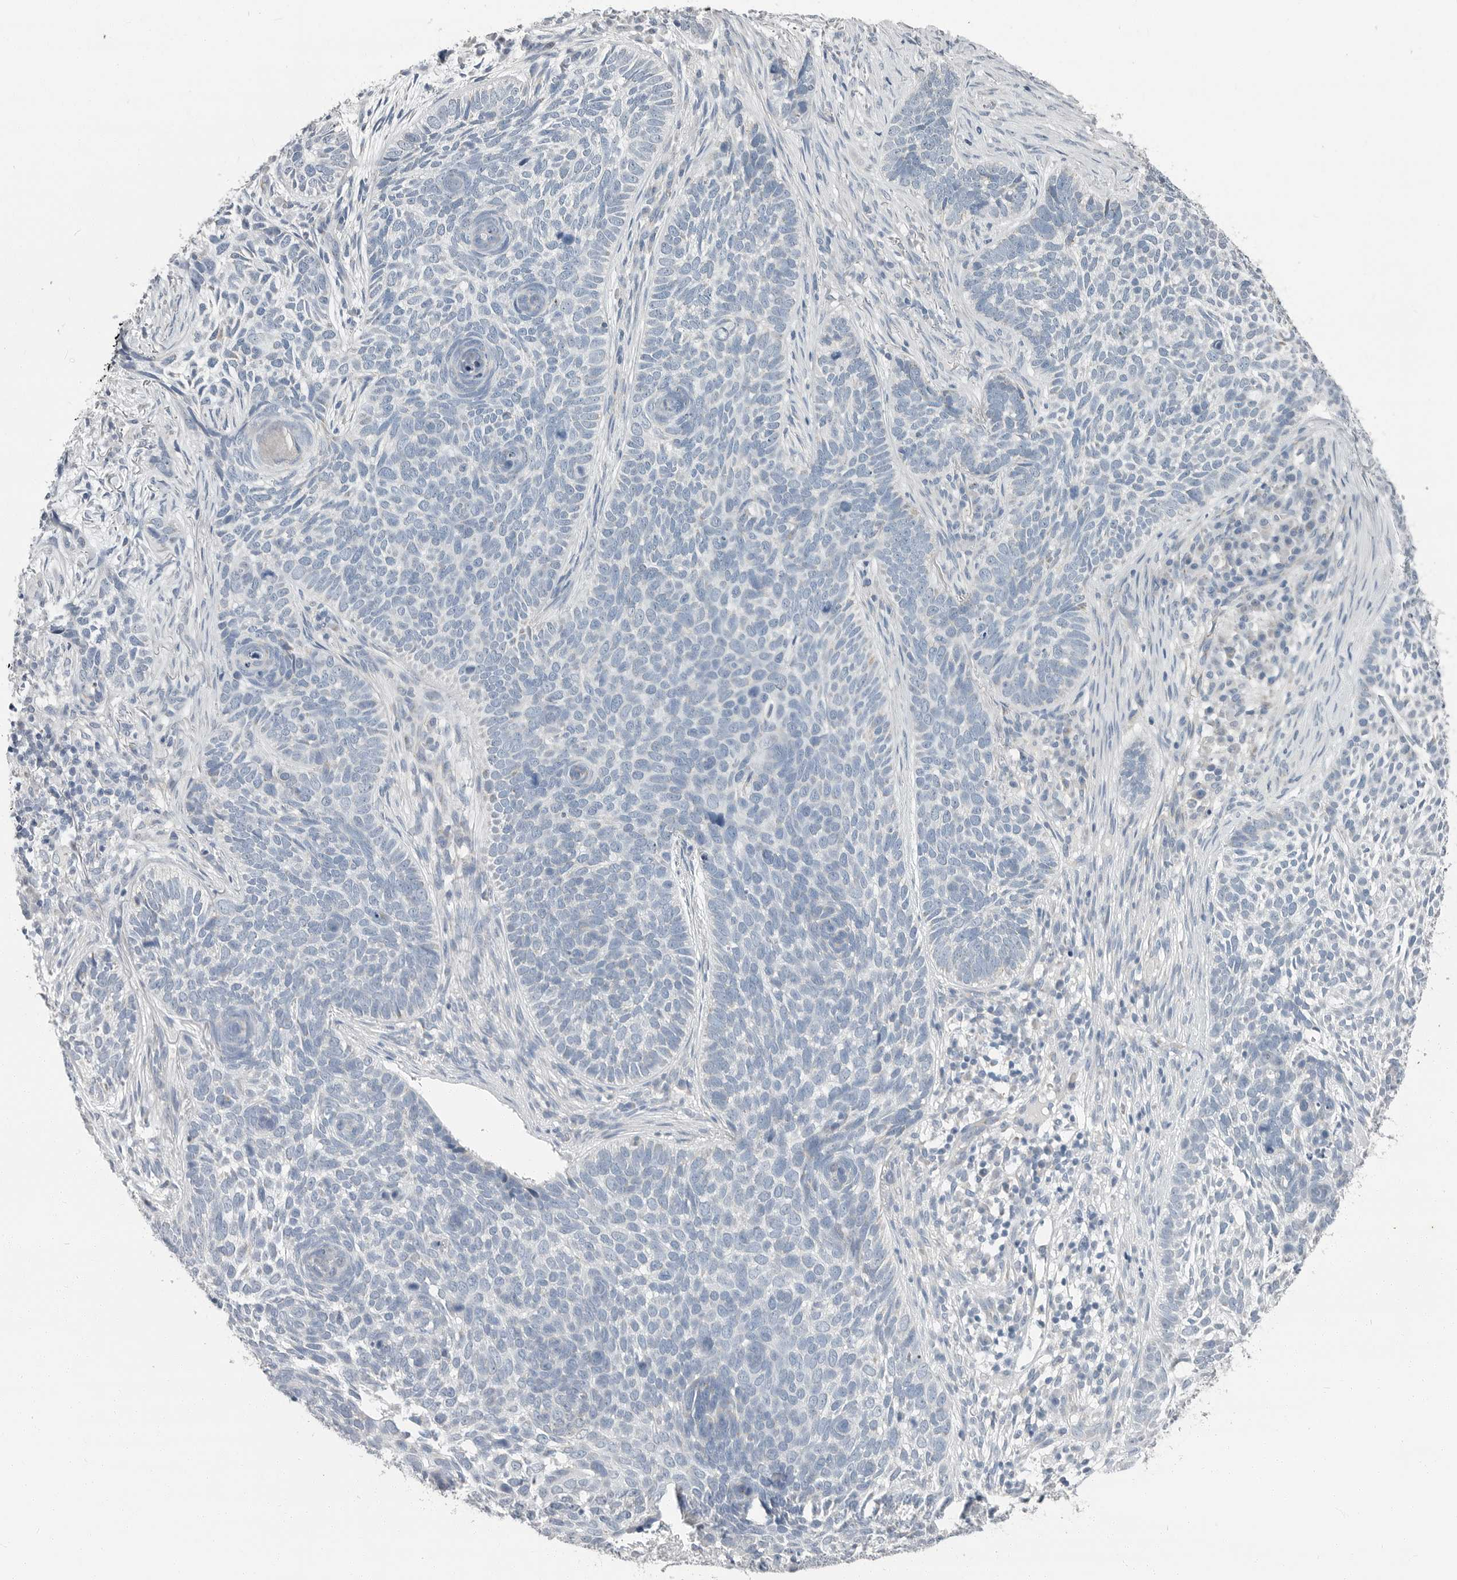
{"staining": {"intensity": "negative", "quantity": "none", "location": "none"}, "tissue": "skin cancer", "cell_type": "Tumor cells", "image_type": "cancer", "snomed": [{"axis": "morphology", "description": "Basal cell carcinoma"}, {"axis": "topography", "description": "Skin"}], "caption": "Tumor cells are negative for protein expression in human skin cancer (basal cell carcinoma). (Immunohistochemistry (ihc), brightfield microscopy, high magnification).", "gene": "PLN", "patient": {"sex": "female", "age": 64}}